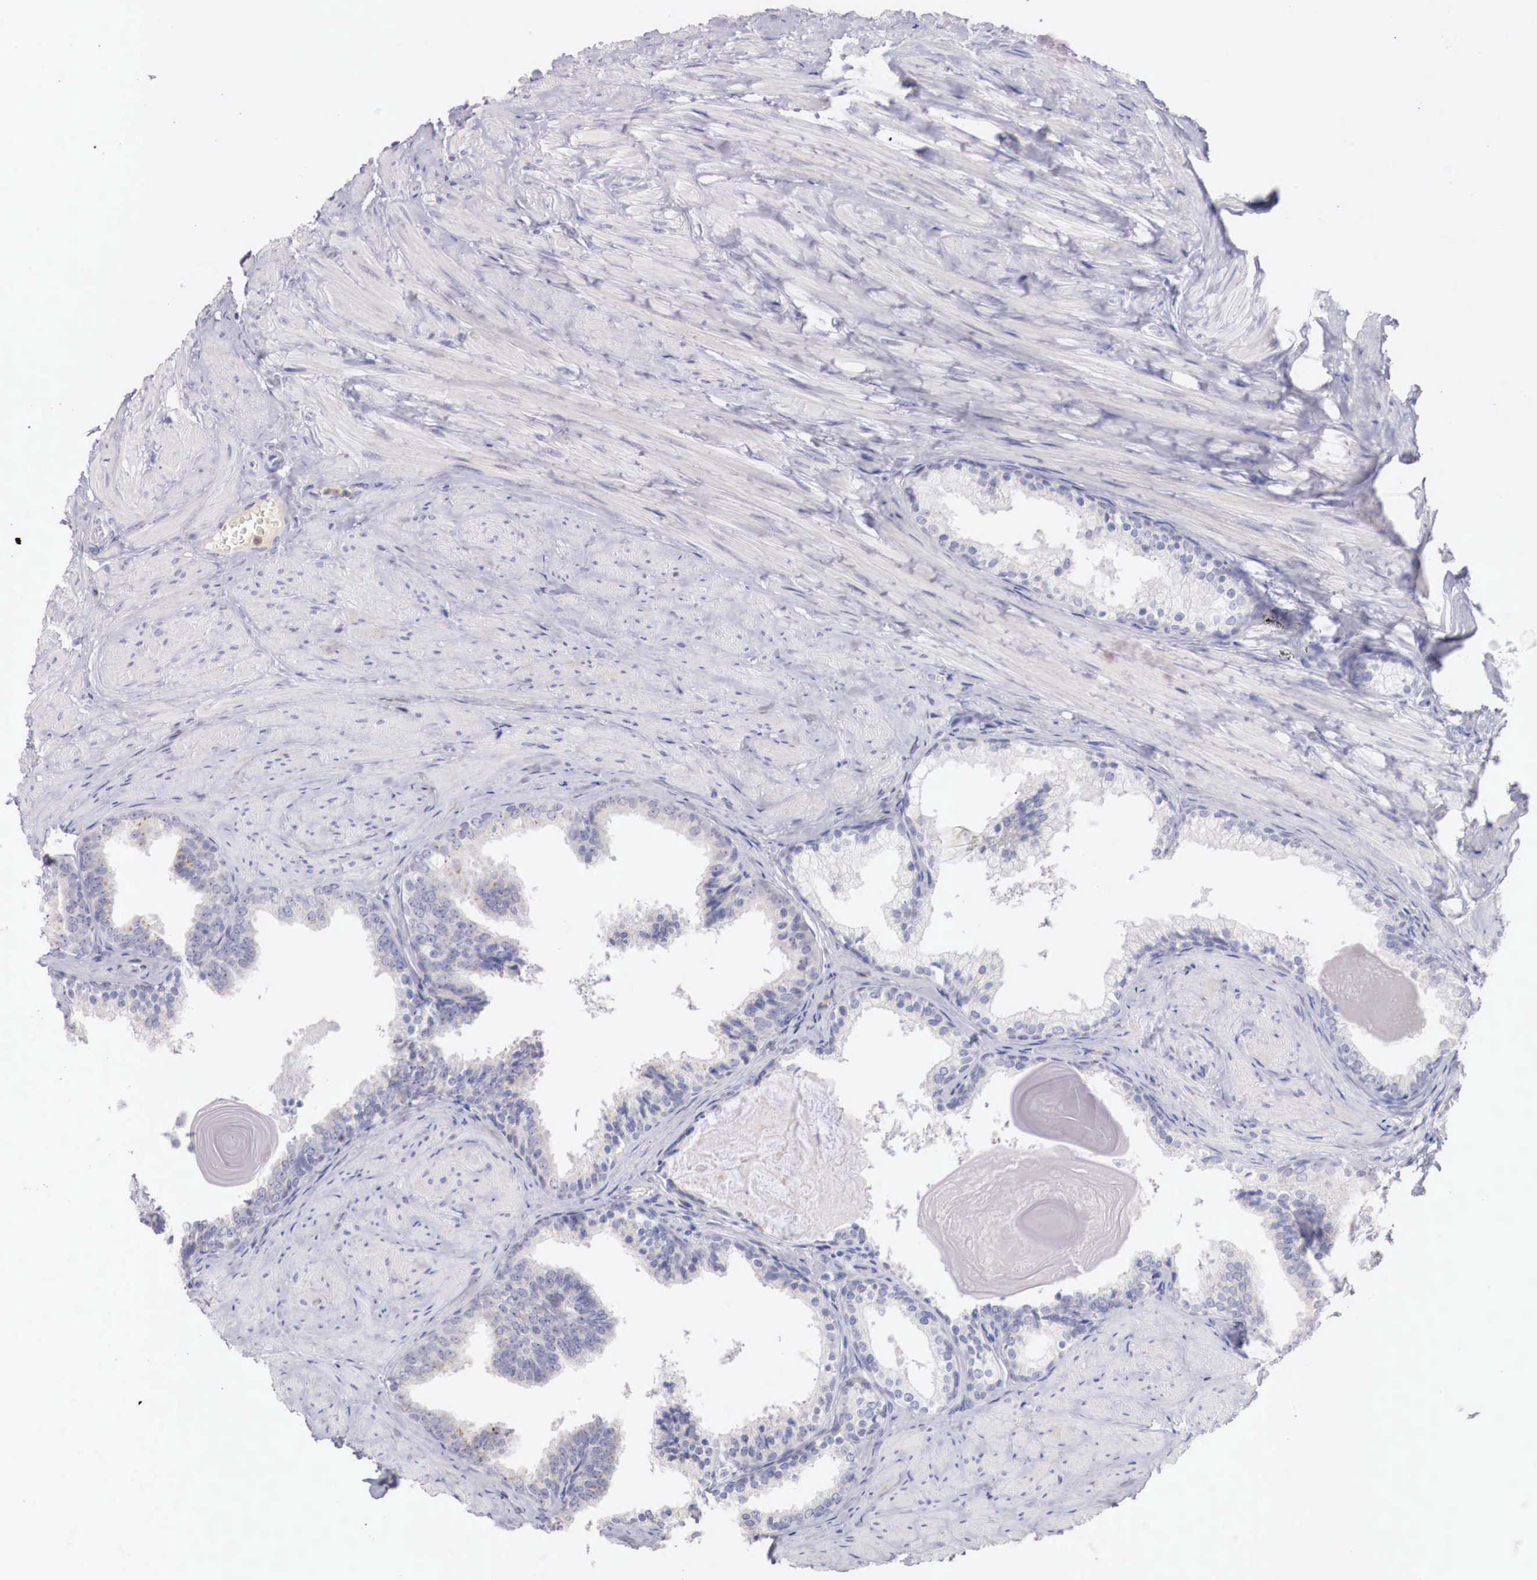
{"staining": {"intensity": "negative", "quantity": "none", "location": "none"}, "tissue": "prostate", "cell_type": "Glandular cells", "image_type": "normal", "snomed": [{"axis": "morphology", "description": "Normal tissue, NOS"}, {"axis": "topography", "description": "Prostate"}], "caption": "Immunohistochemistry (IHC) photomicrograph of normal human prostate stained for a protein (brown), which displays no staining in glandular cells.", "gene": "ITIH6", "patient": {"sex": "male", "age": 65}}